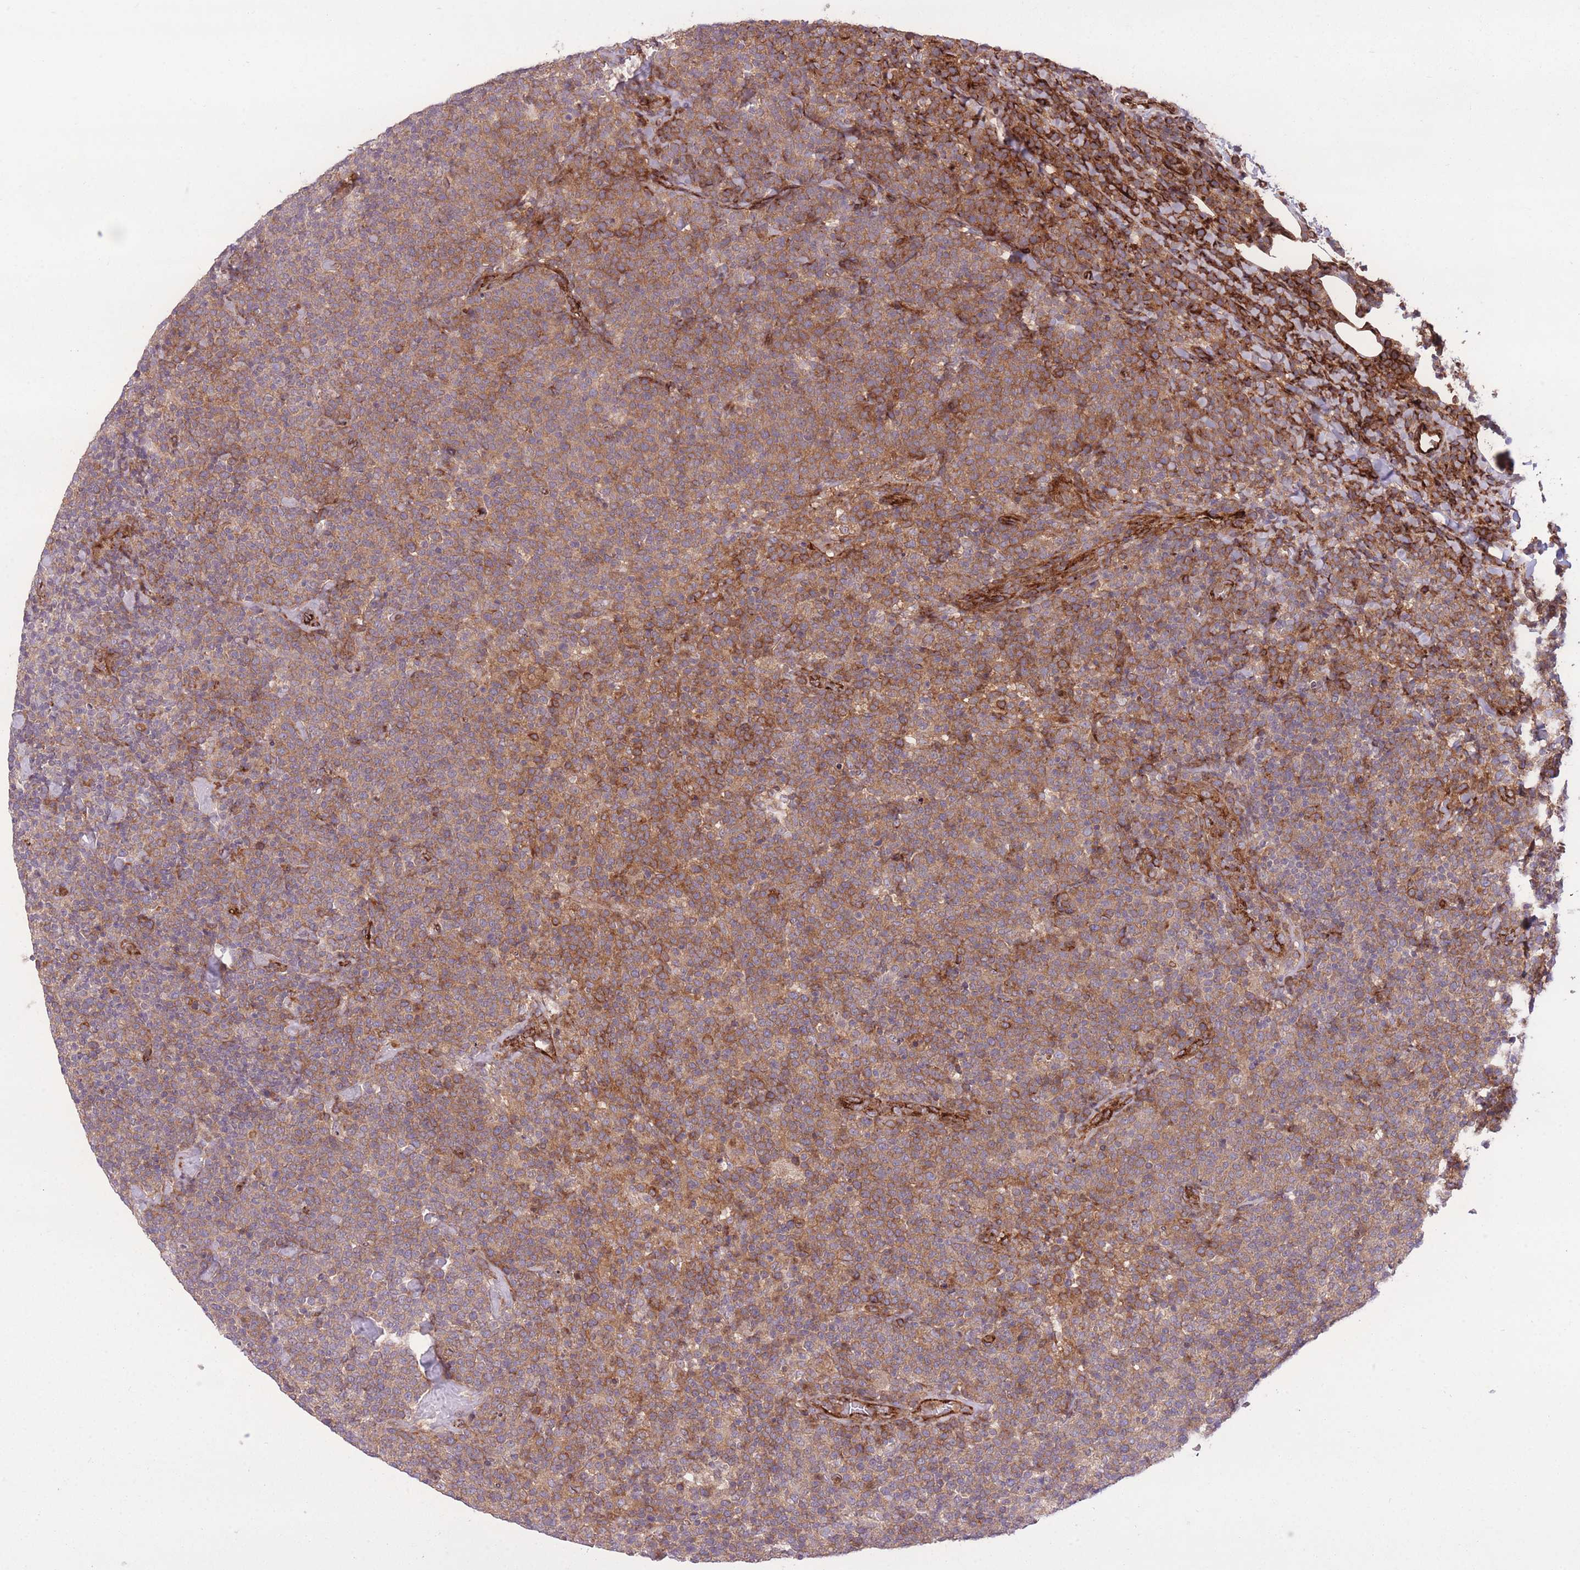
{"staining": {"intensity": "moderate", "quantity": "25%-75%", "location": "cytoplasmic/membranous"}, "tissue": "lymphoma", "cell_type": "Tumor cells", "image_type": "cancer", "snomed": [{"axis": "morphology", "description": "Malignant lymphoma, non-Hodgkin's type, High grade"}, {"axis": "topography", "description": "Lymph node"}], "caption": "Immunohistochemistry image of neoplastic tissue: human lymphoma stained using immunohistochemistry demonstrates medium levels of moderate protein expression localized specifically in the cytoplasmic/membranous of tumor cells, appearing as a cytoplasmic/membranous brown color.", "gene": "CISH", "patient": {"sex": "male", "age": 61}}